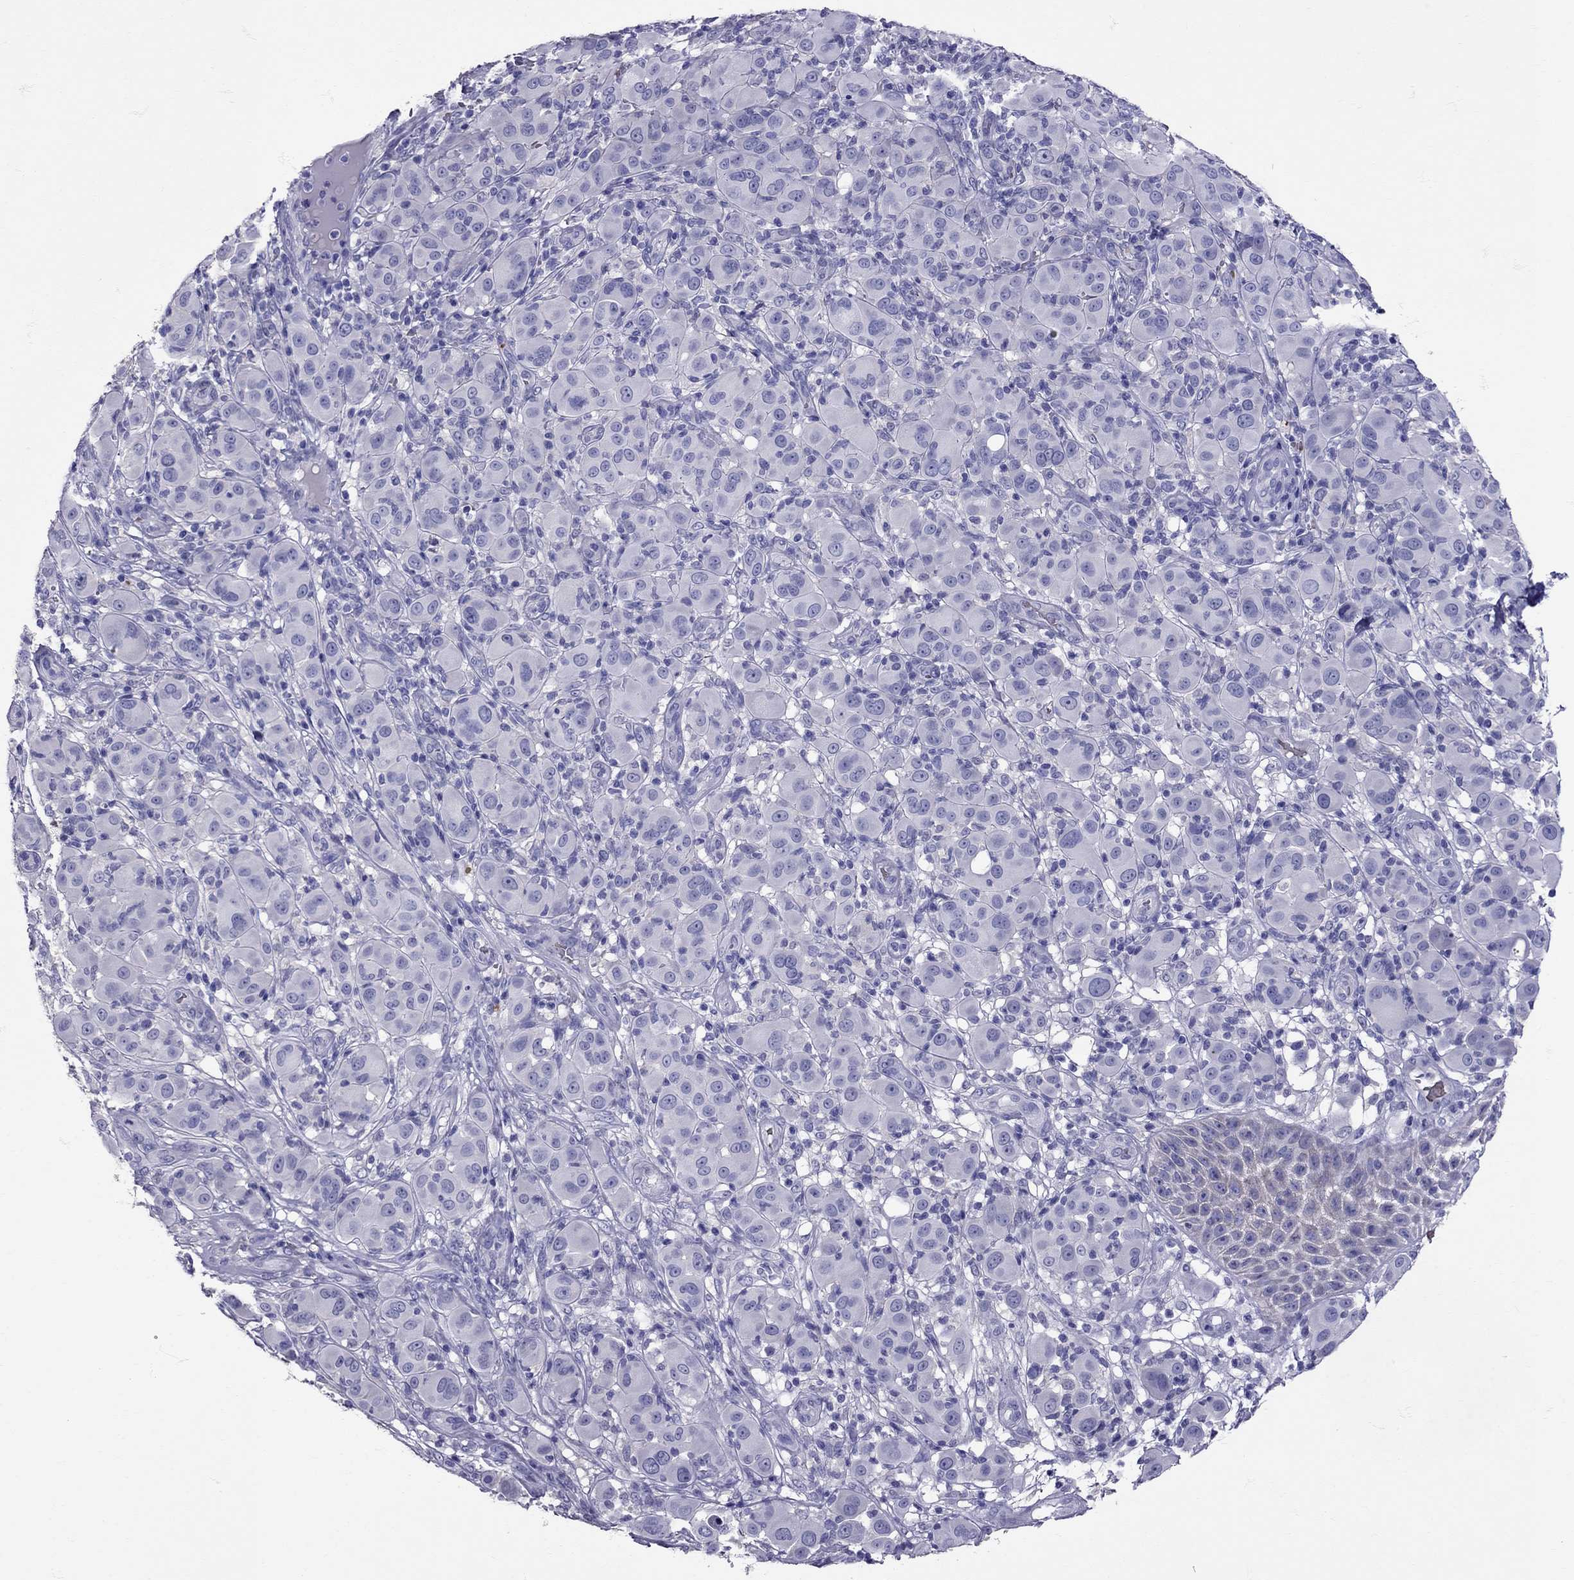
{"staining": {"intensity": "negative", "quantity": "none", "location": "none"}, "tissue": "melanoma", "cell_type": "Tumor cells", "image_type": "cancer", "snomed": [{"axis": "morphology", "description": "Malignant melanoma, NOS"}, {"axis": "topography", "description": "Skin"}], "caption": "The micrograph demonstrates no significant positivity in tumor cells of malignant melanoma.", "gene": "TBR1", "patient": {"sex": "female", "age": 87}}